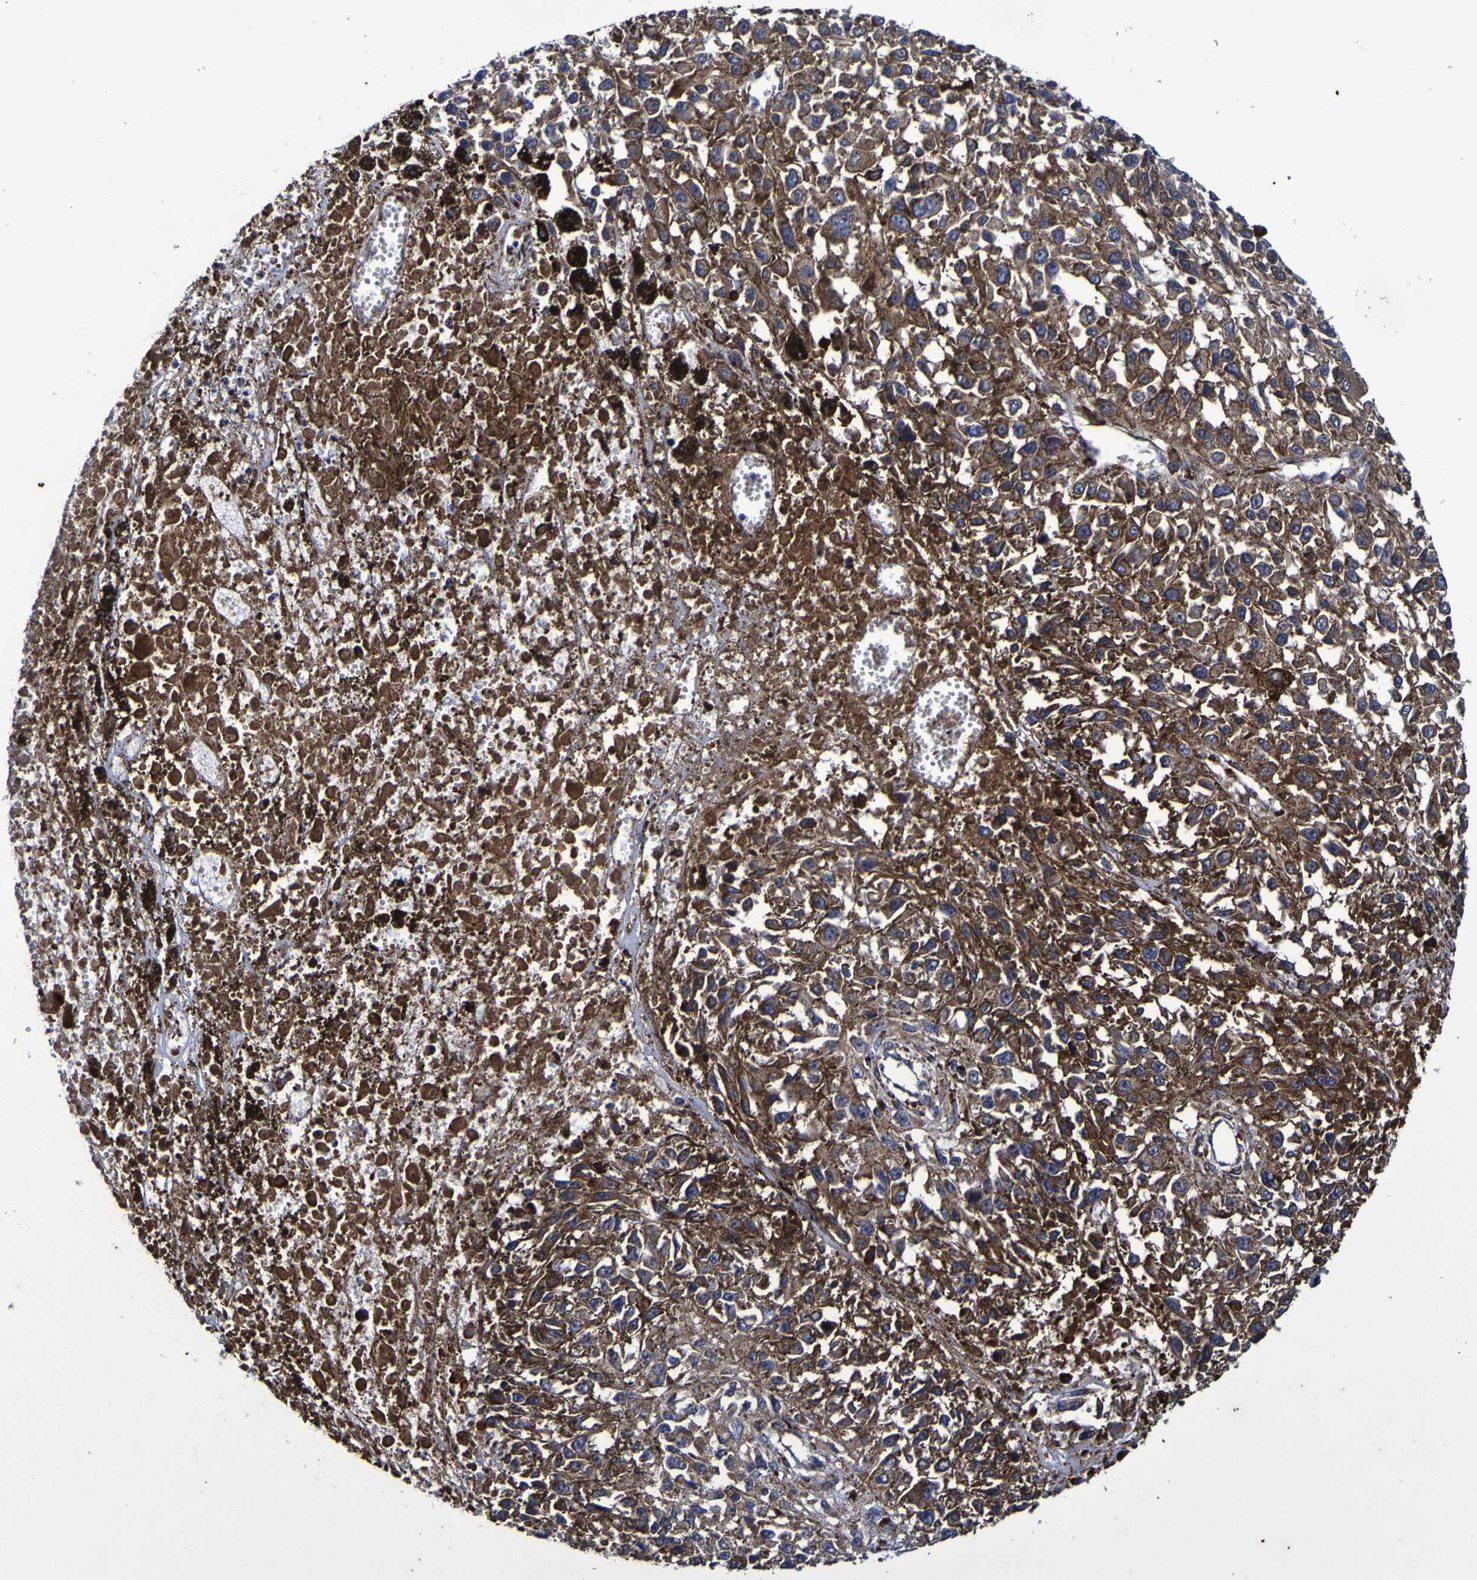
{"staining": {"intensity": "moderate", "quantity": ">75%", "location": "cytoplasmic/membranous"}, "tissue": "melanoma", "cell_type": "Tumor cells", "image_type": "cancer", "snomed": [{"axis": "morphology", "description": "Malignant melanoma, Metastatic site"}, {"axis": "topography", "description": "Lymph node"}], "caption": "Immunohistochemical staining of human melanoma reveals medium levels of moderate cytoplasmic/membranous protein positivity in approximately >75% of tumor cells.", "gene": "P3H1", "patient": {"sex": "male", "age": 59}}